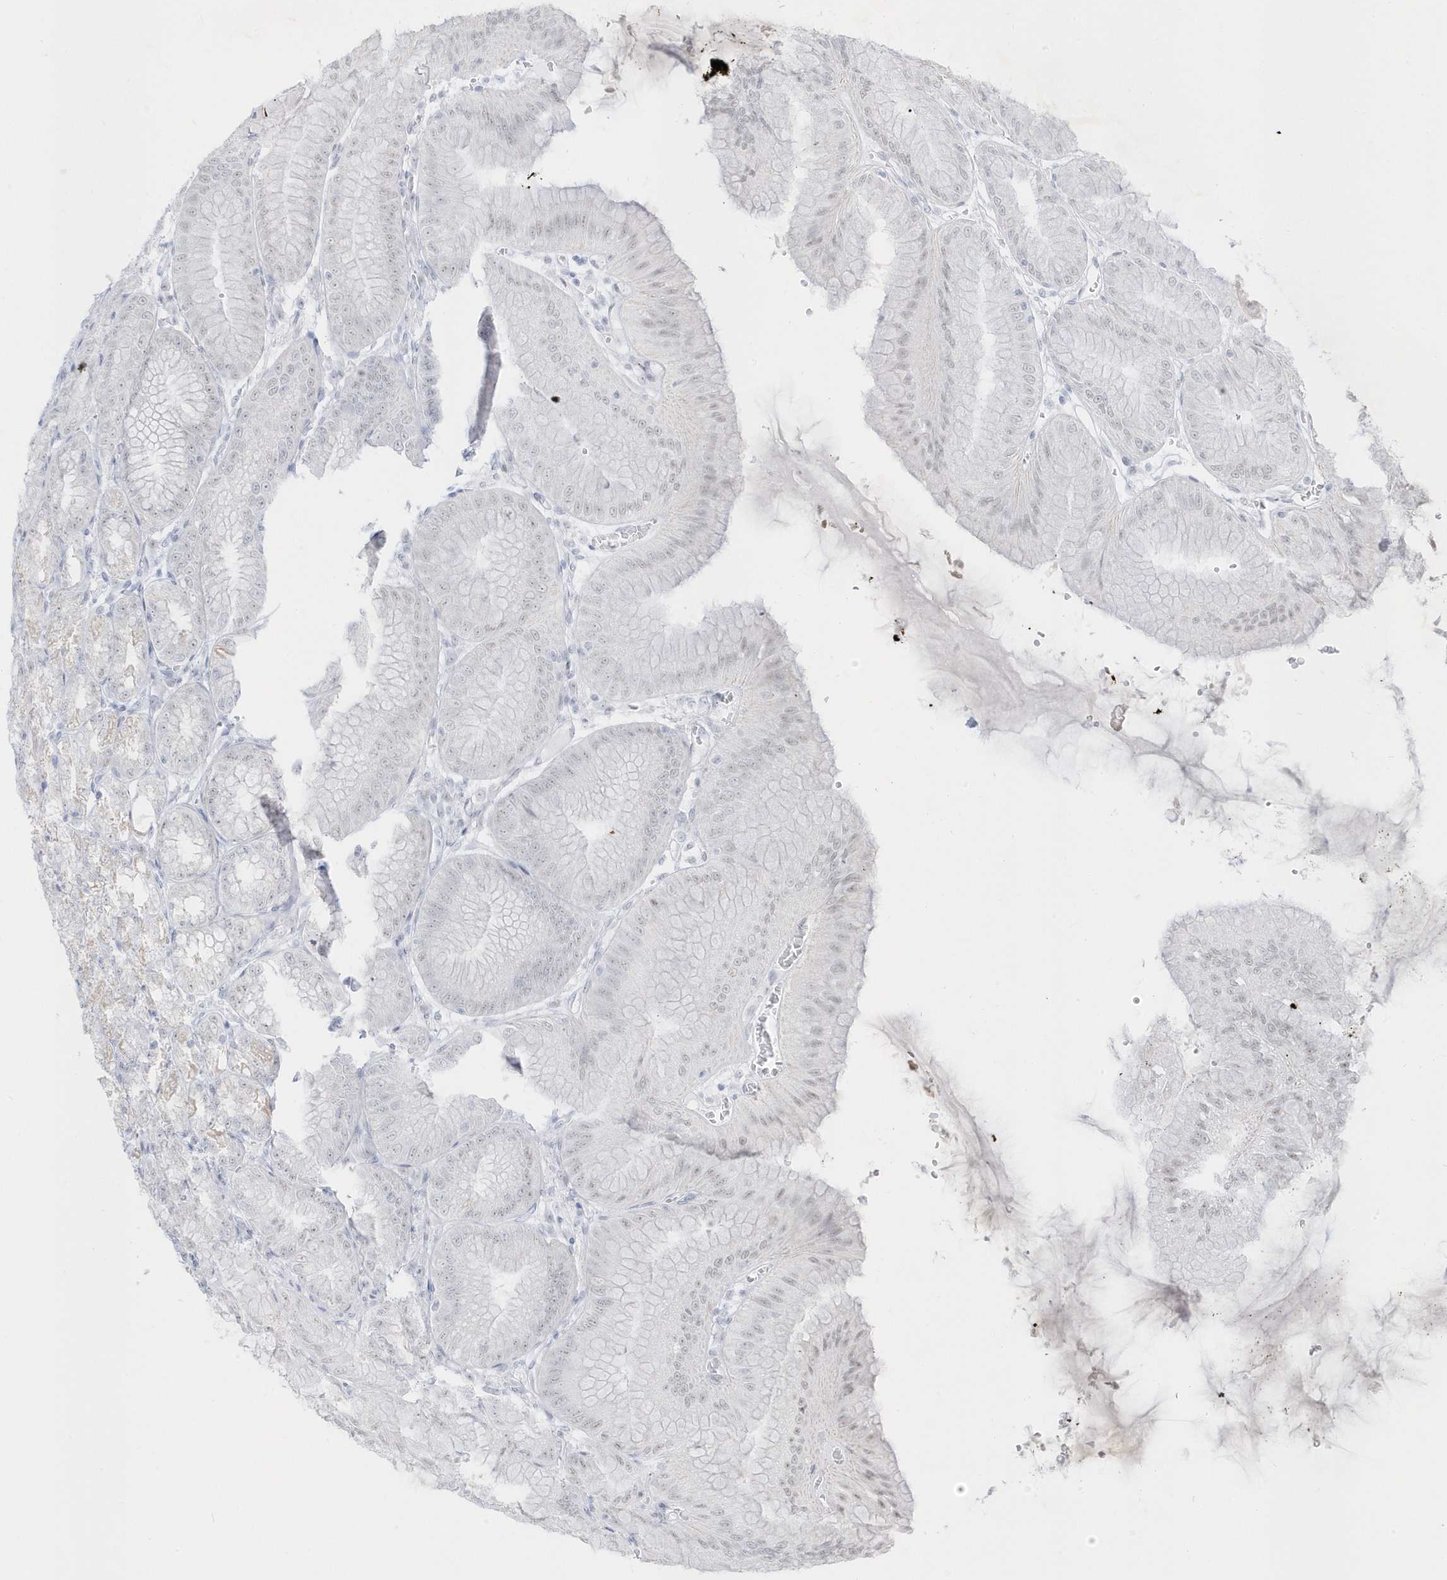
{"staining": {"intensity": "weak", "quantity": "25%-75%", "location": "cytoplasmic/membranous,nuclear"}, "tissue": "stomach", "cell_type": "Glandular cells", "image_type": "normal", "snomed": [{"axis": "morphology", "description": "Normal tissue, NOS"}, {"axis": "topography", "description": "Stomach, lower"}], "caption": "A low amount of weak cytoplasmic/membranous,nuclear expression is seen in approximately 25%-75% of glandular cells in normal stomach.", "gene": "PLEKHN1", "patient": {"sex": "male", "age": 71}}